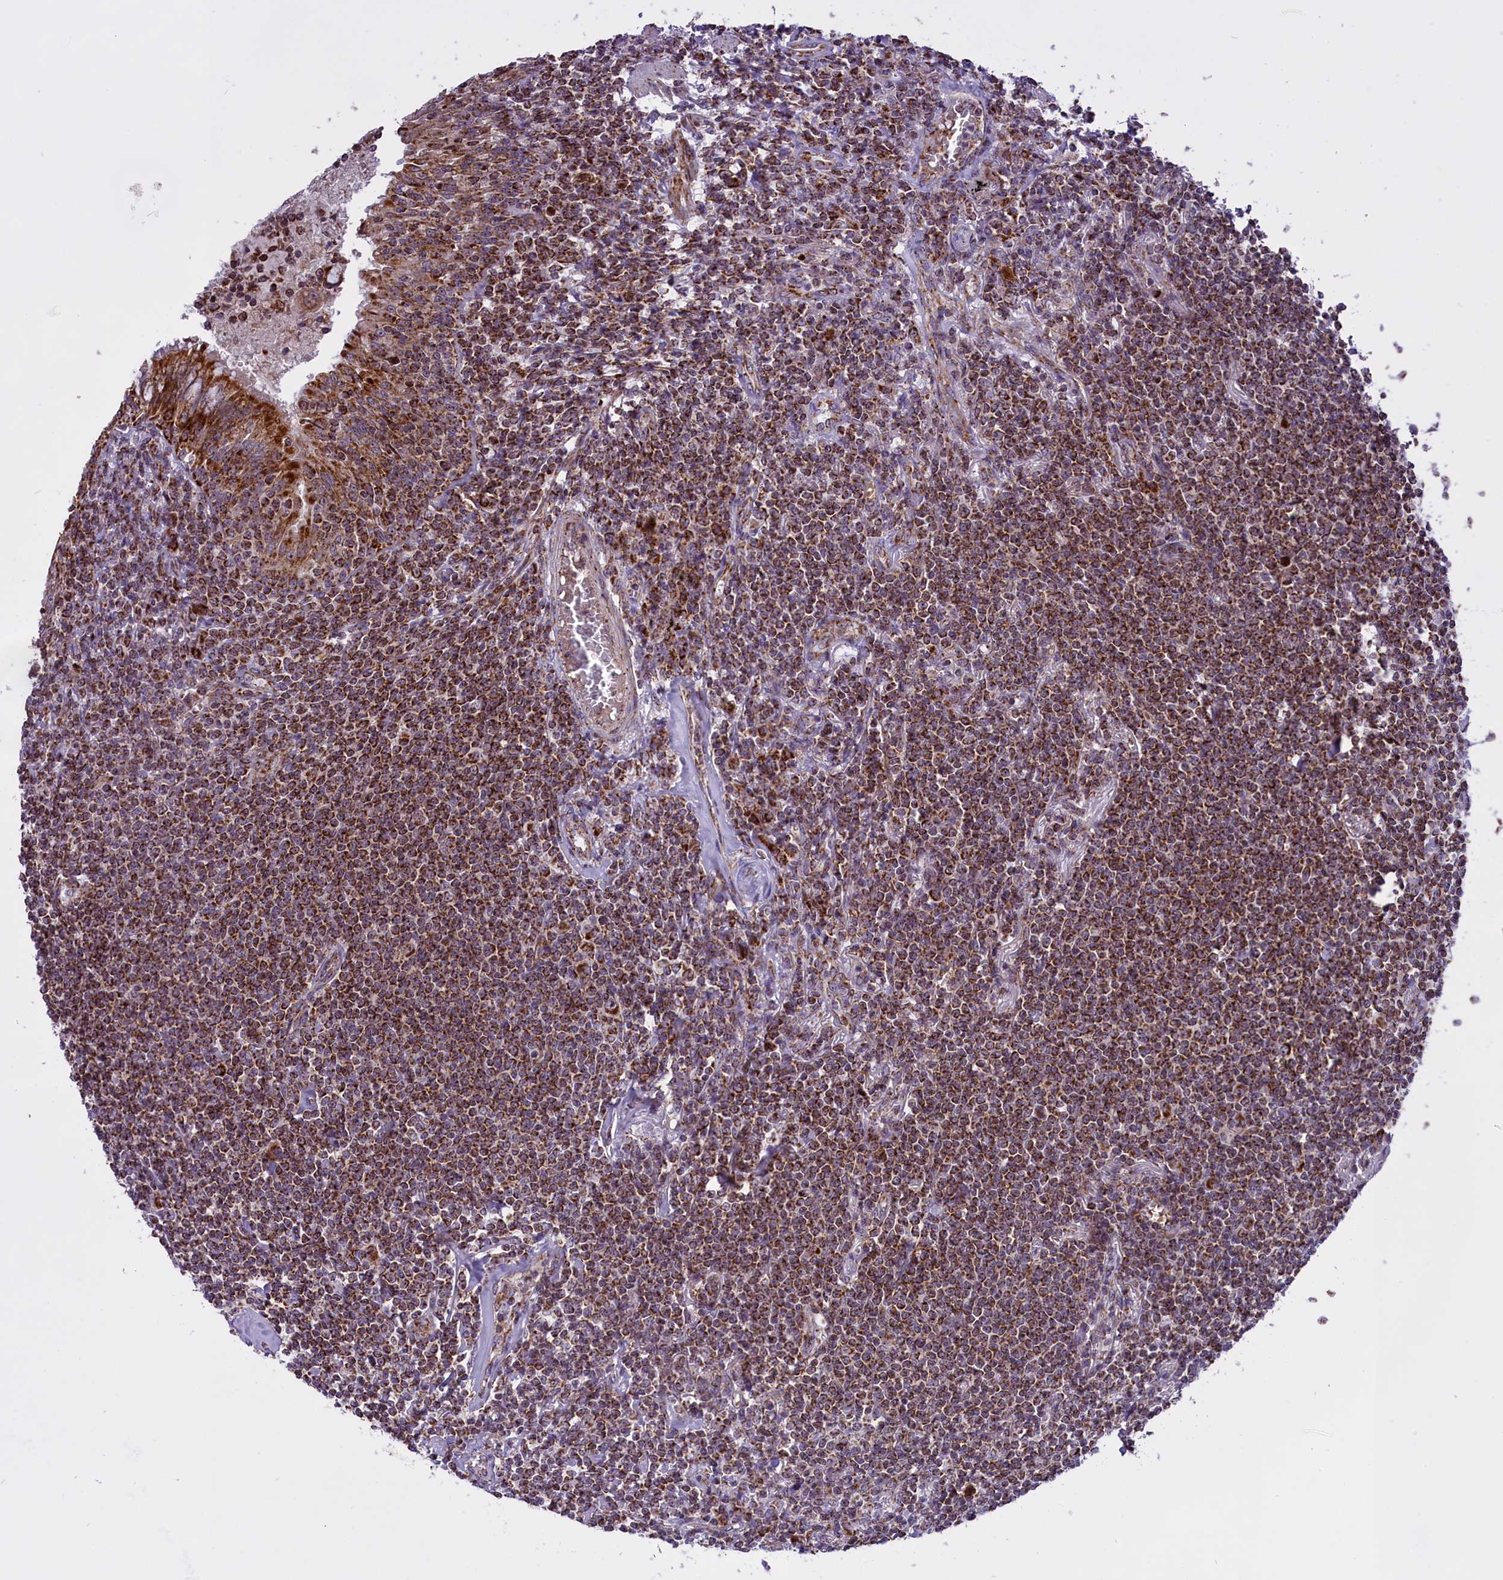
{"staining": {"intensity": "moderate", "quantity": ">75%", "location": "cytoplasmic/membranous"}, "tissue": "lymphoma", "cell_type": "Tumor cells", "image_type": "cancer", "snomed": [{"axis": "morphology", "description": "Malignant lymphoma, non-Hodgkin's type, Low grade"}, {"axis": "topography", "description": "Lung"}], "caption": "Immunohistochemical staining of lymphoma displays moderate cytoplasmic/membranous protein staining in about >75% of tumor cells.", "gene": "NDUFS5", "patient": {"sex": "female", "age": 71}}